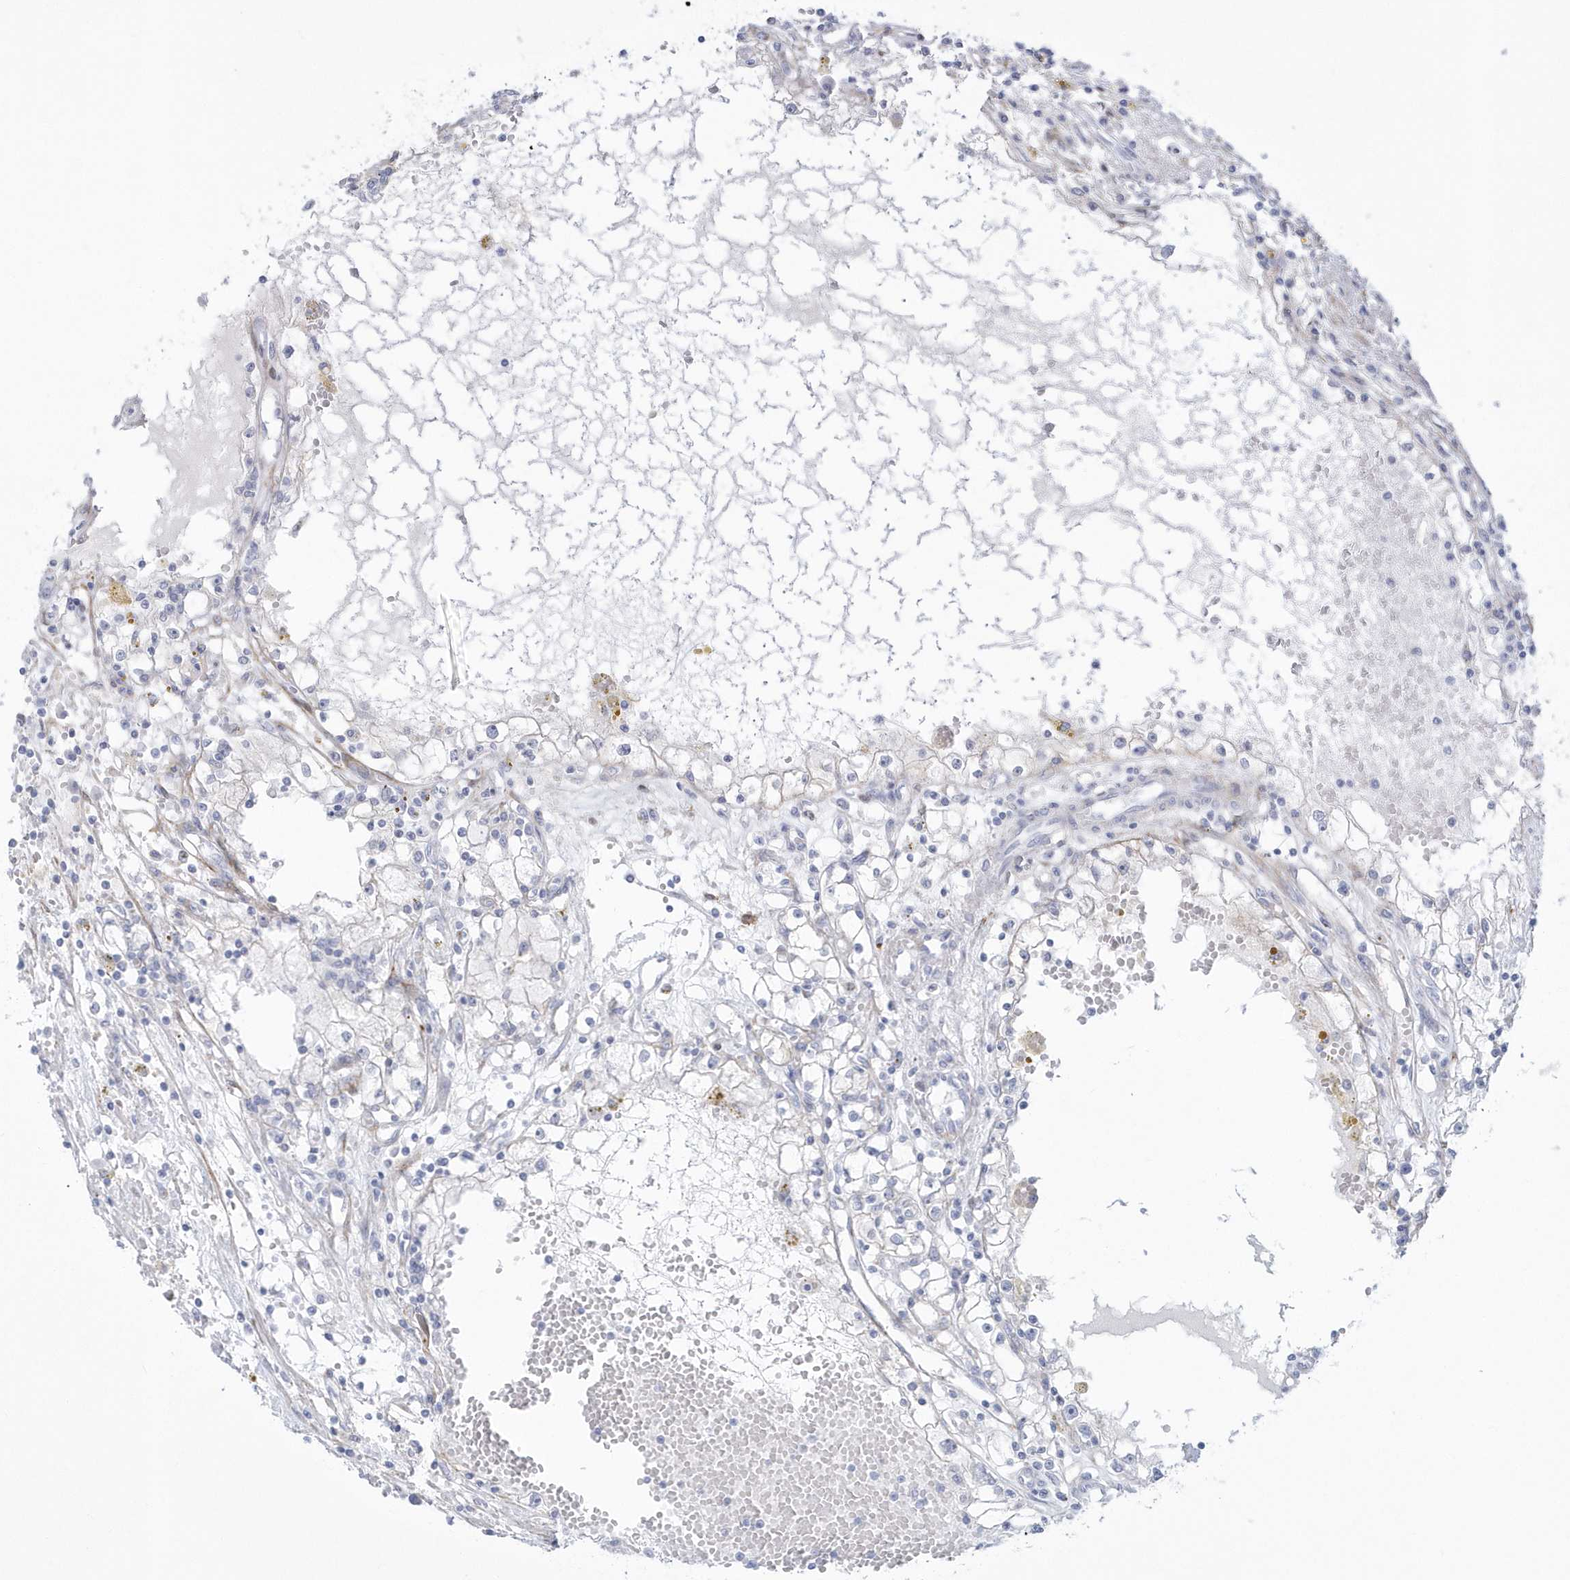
{"staining": {"intensity": "negative", "quantity": "none", "location": "none"}, "tissue": "renal cancer", "cell_type": "Tumor cells", "image_type": "cancer", "snomed": [{"axis": "morphology", "description": "Adenocarcinoma, NOS"}, {"axis": "topography", "description": "Kidney"}], "caption": "The histopathology image reveals no significant expression in tumor cells of renal cancer. (Immunohistochemistry (ihc), brightfield microscopy, high magnification).", "gene": "WDR27", "patient": {"sex": "male", "age": 56}}